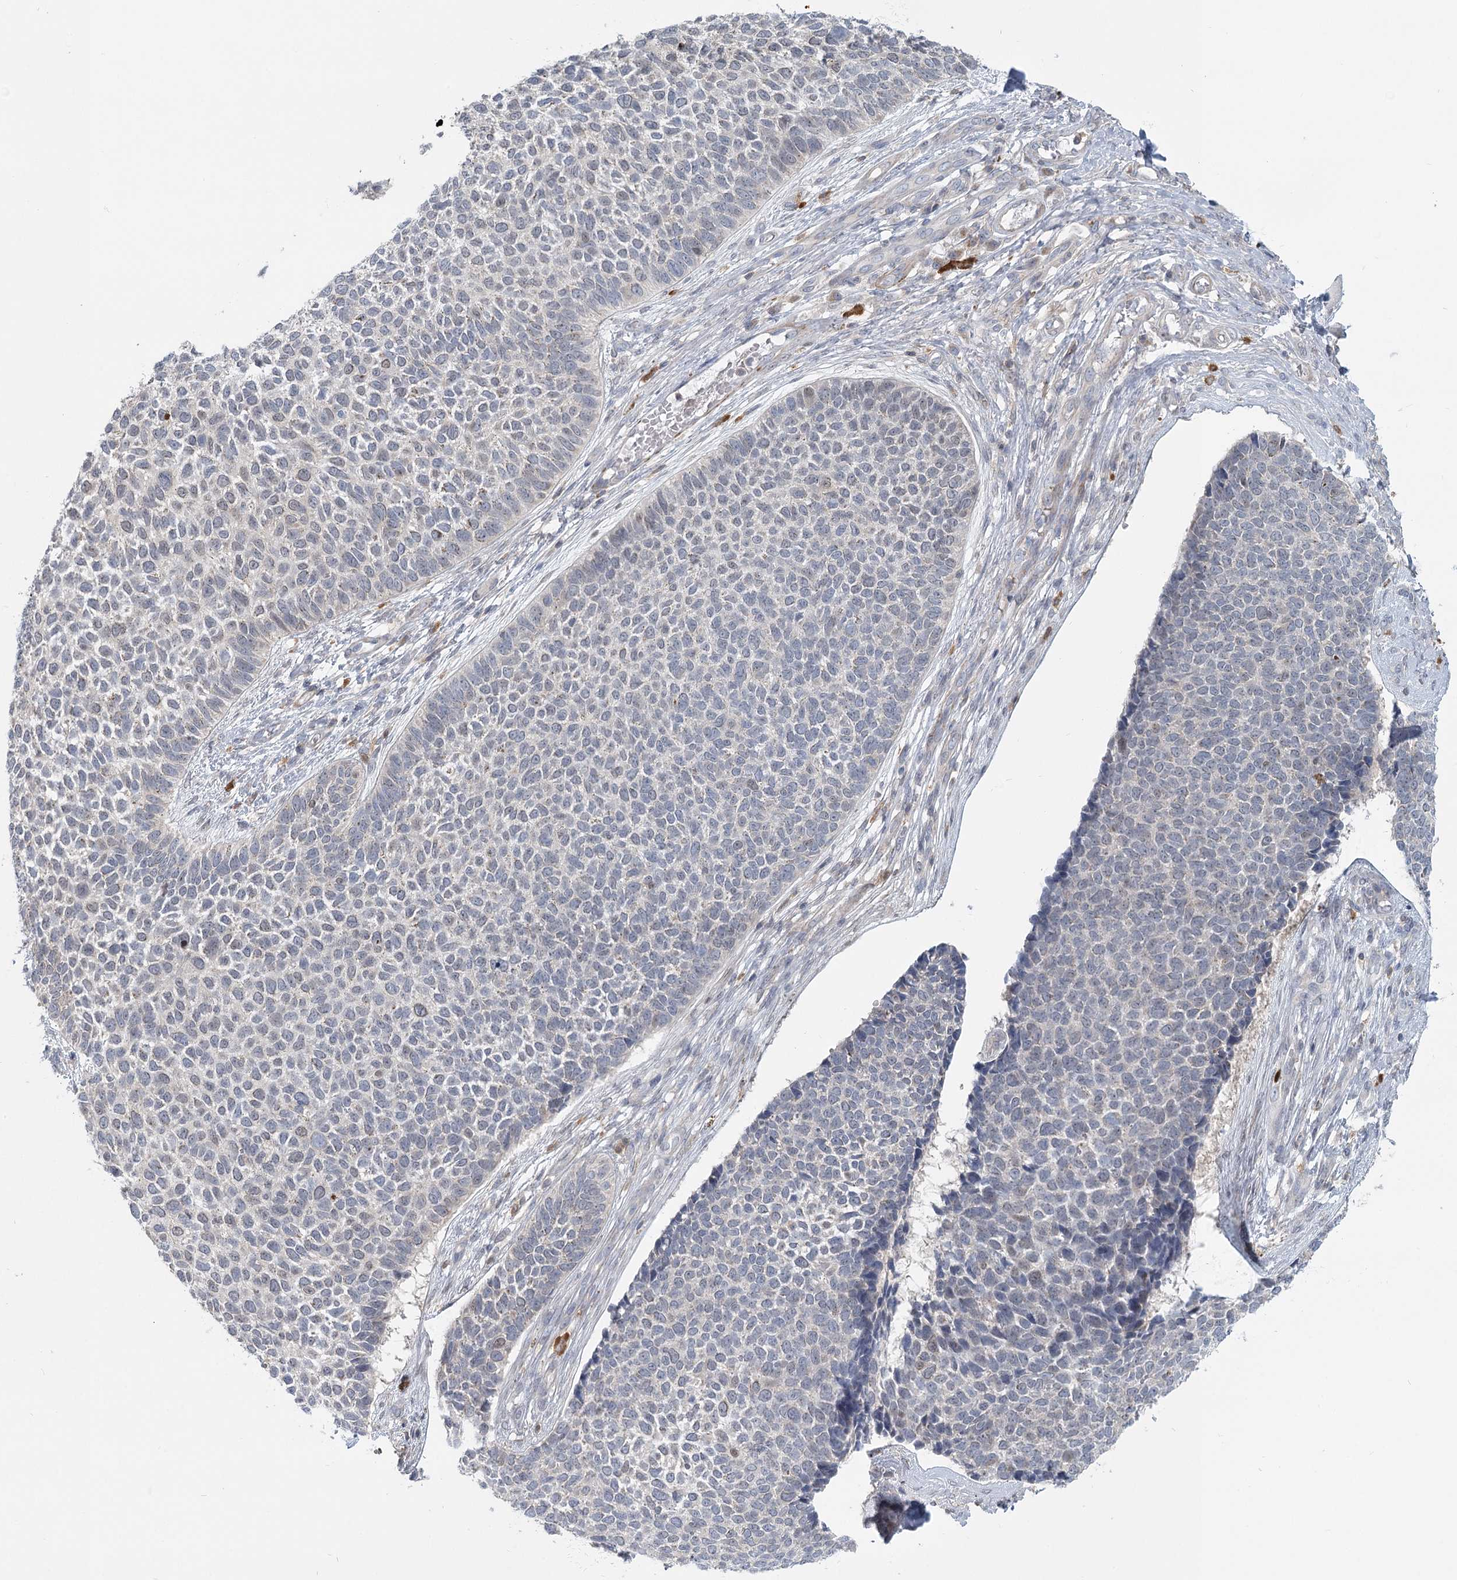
{"staining": {"intensity": "negative", "quantity": "none", "location": "none"}, "tissue": "skin cancer", "cell_type": "Tumor cells", "image_type": "cancer", "snomed": [{"axis": "morphology", "description": "Basal cell carcinoma"}, {"axis": "topography", "description": "Skin"}], "caption": "Photomicrograph shows no significant protein positivity in tumor cells of skin basal cell carcinoma.", "gene": "USP11", "patient": {"sex": "female", "age": 84}}